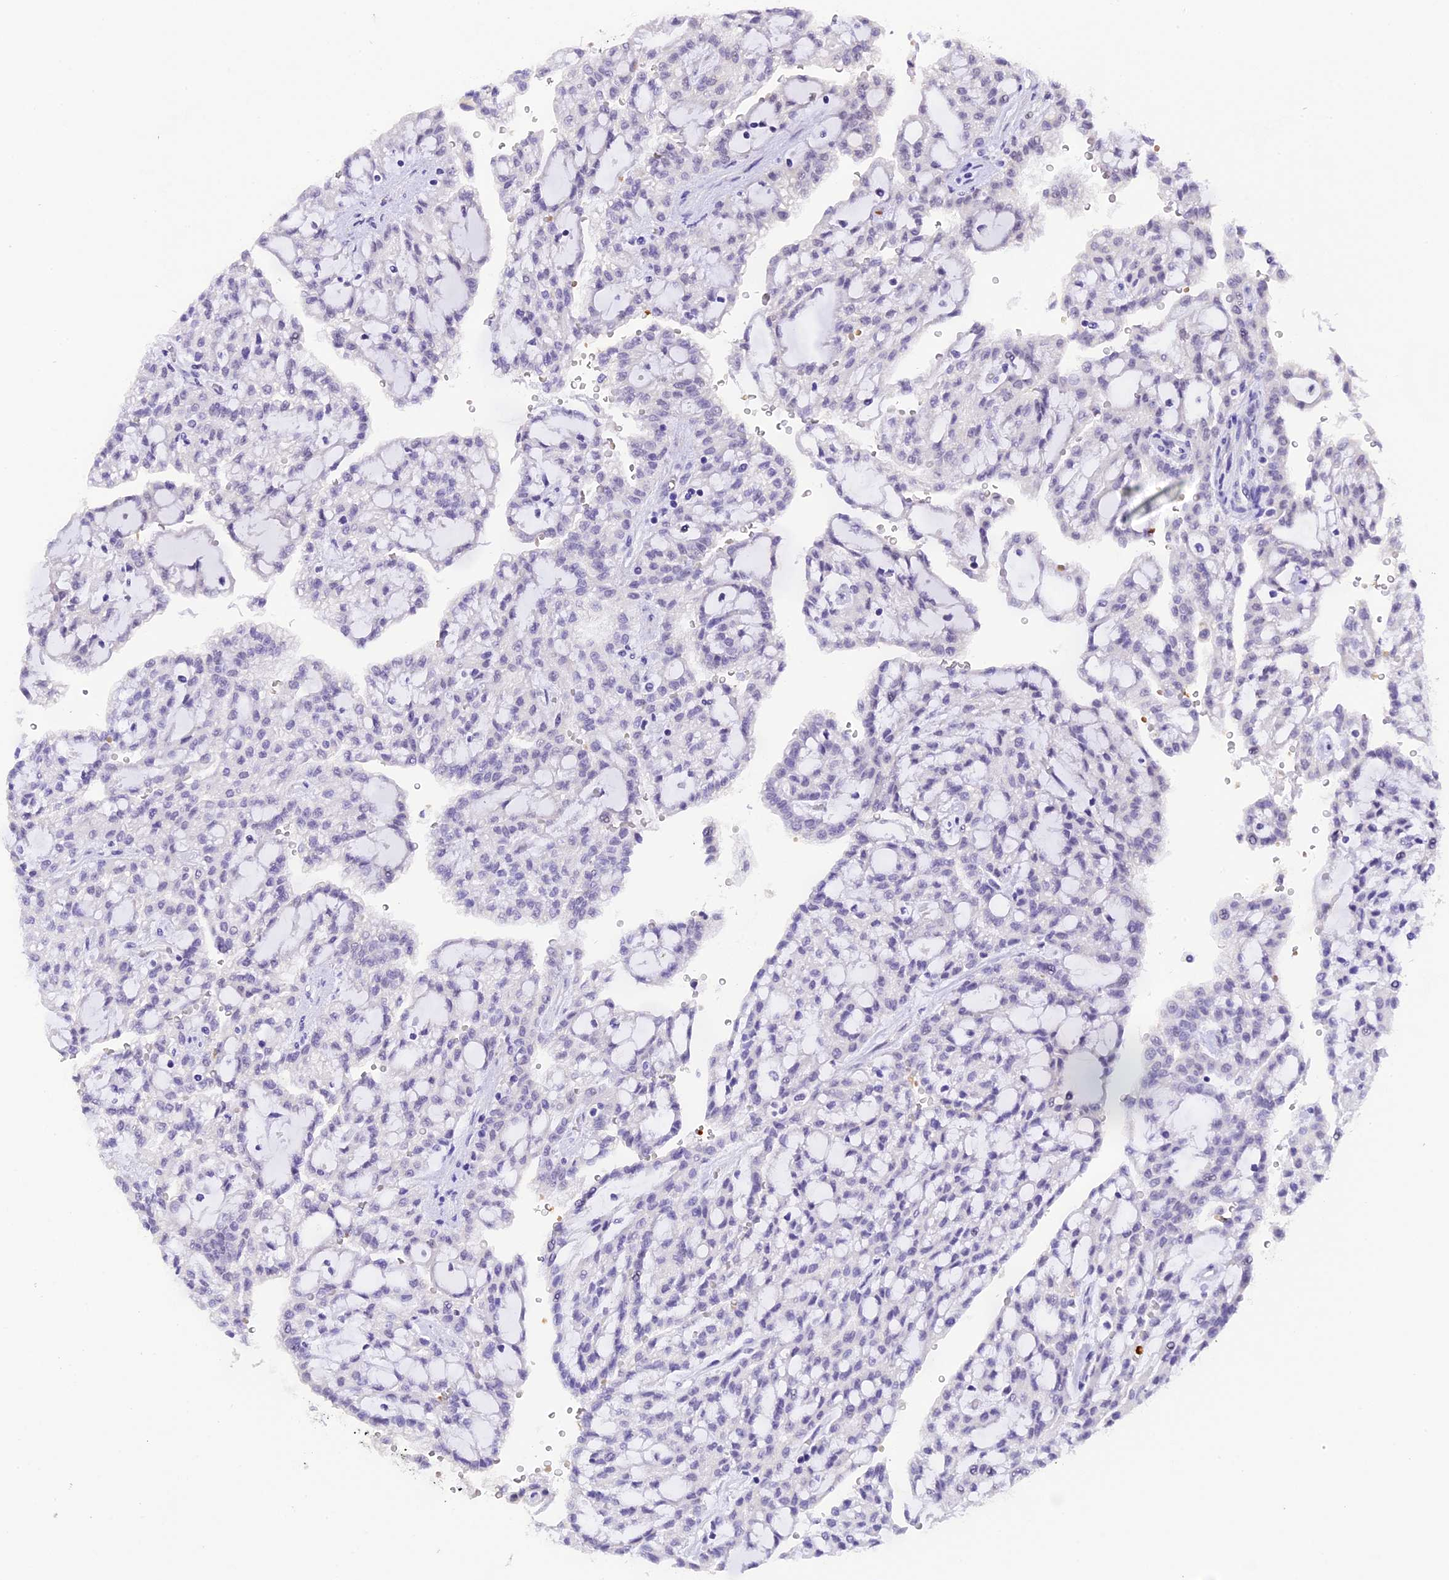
{"staining": {"intensity": "negative", "quantity": "none", "location": "none"}, "tissue": "renal cancer", "cell_type": "Tumor cells", "image_type": "cancer", "snomed": [{"axis": "morphology", "description": "Adenocarcinoma, NOS"}, {"axis": "topography", "description": "Kidney"}], "caption": "Immunohistochemistry image of neoplastic tissue: renal adenocarcinoma stained with DAB reveals no significant protein positivity in tumor cells.", "gene": "AHSP", "patient": {"sex": "male", "age": 63}}